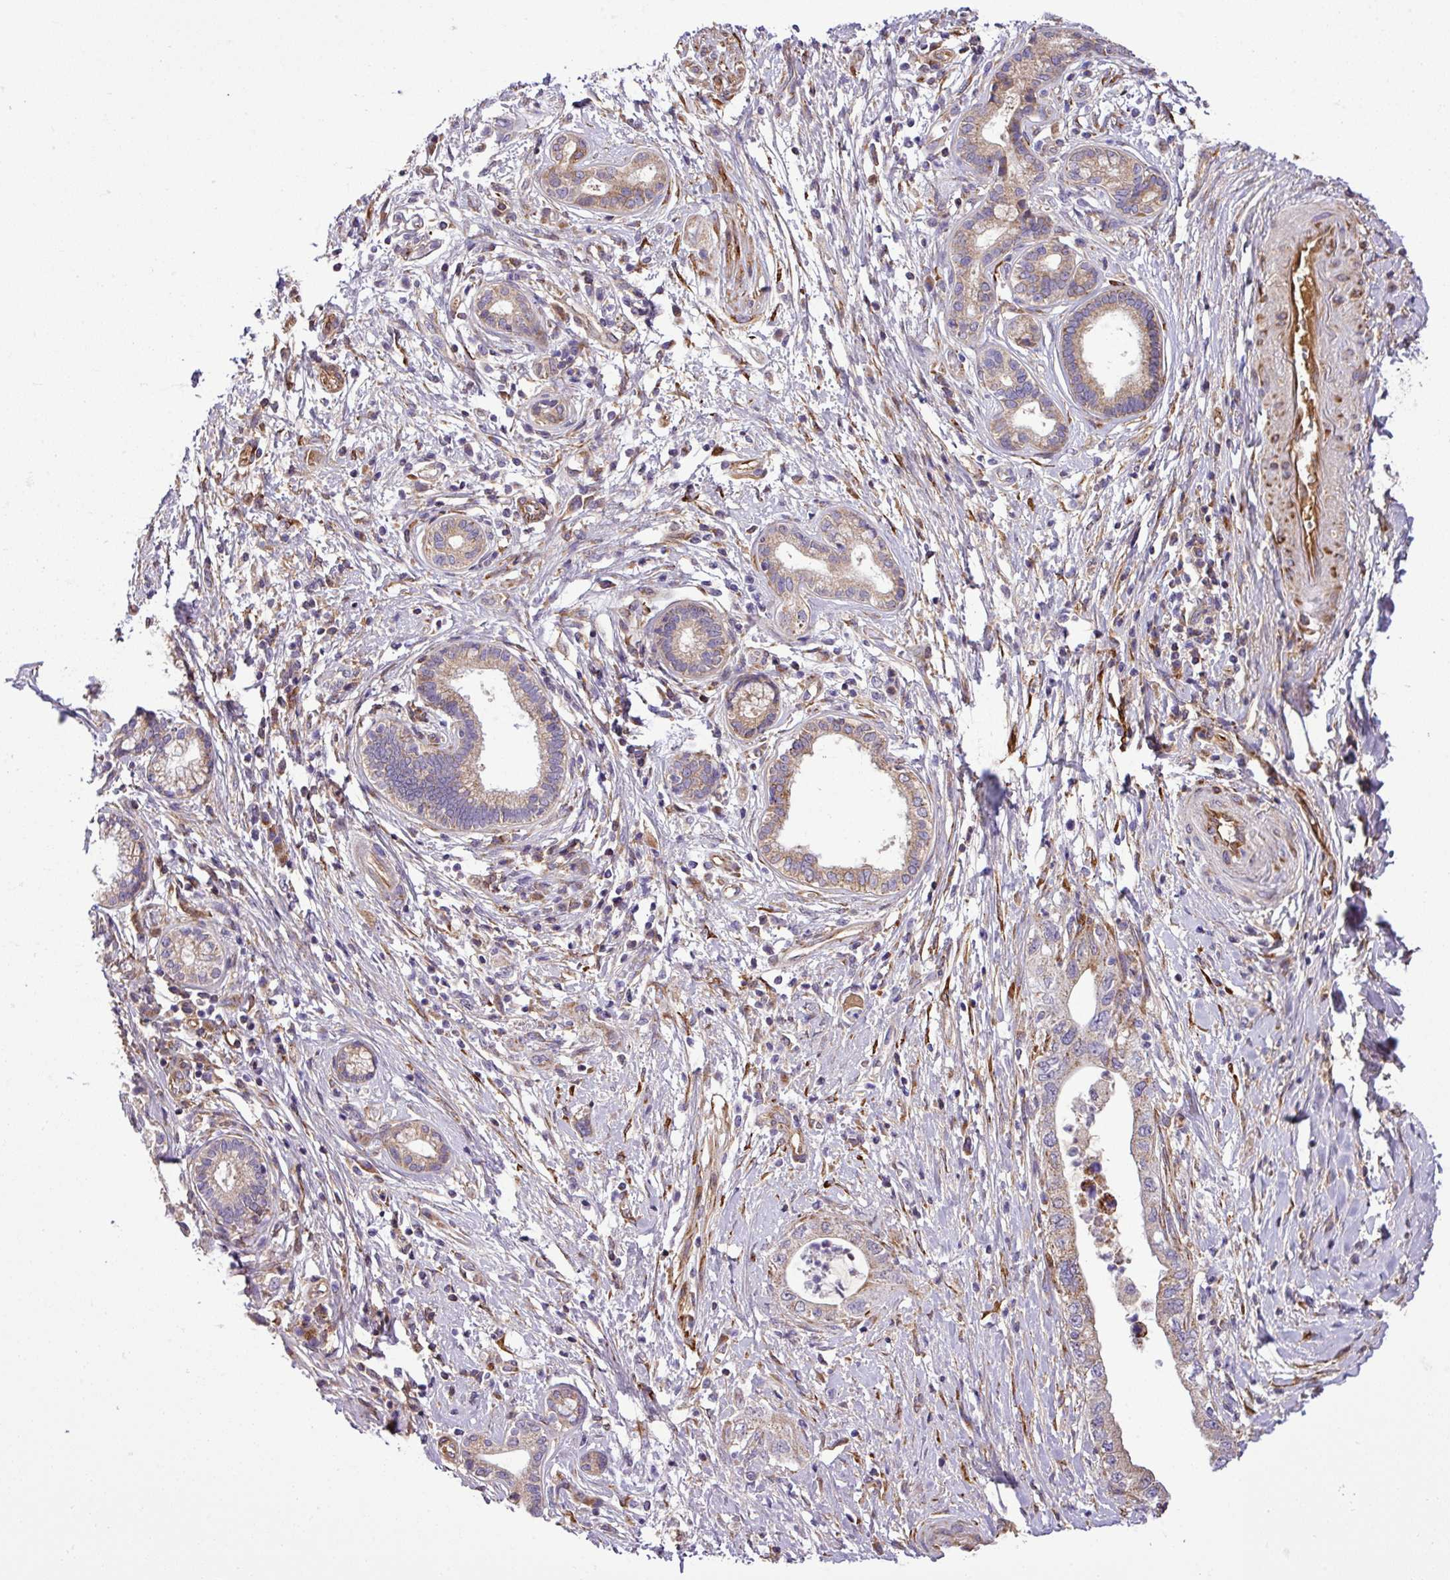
{"staining": {"intensity": "moderate", "quantity": ">75%", "location": "cytoplasmic/membranous"}, "tissue": "pancreatic cancer", "cell_type": "Tumor cells", "image_type": "cancer", "snomed": [{"axis": "morphology", "description": "Adenocarcinoma, NOS"}, {"axis": "topography", "description": "Pancreas"}], "caption": "IHC histopathology image of neoplastic tissue: human adenocarcinoma (pancreatic) stained using IHC demonstrates medium levels of moderate protein expression localized specifically in the cytoplasmic/membranous of tumor cells, appearing as a cytoplasmic/membranous brown color.", "gene": "CWH43", "patient": {"sex": "female", "age": 73}}